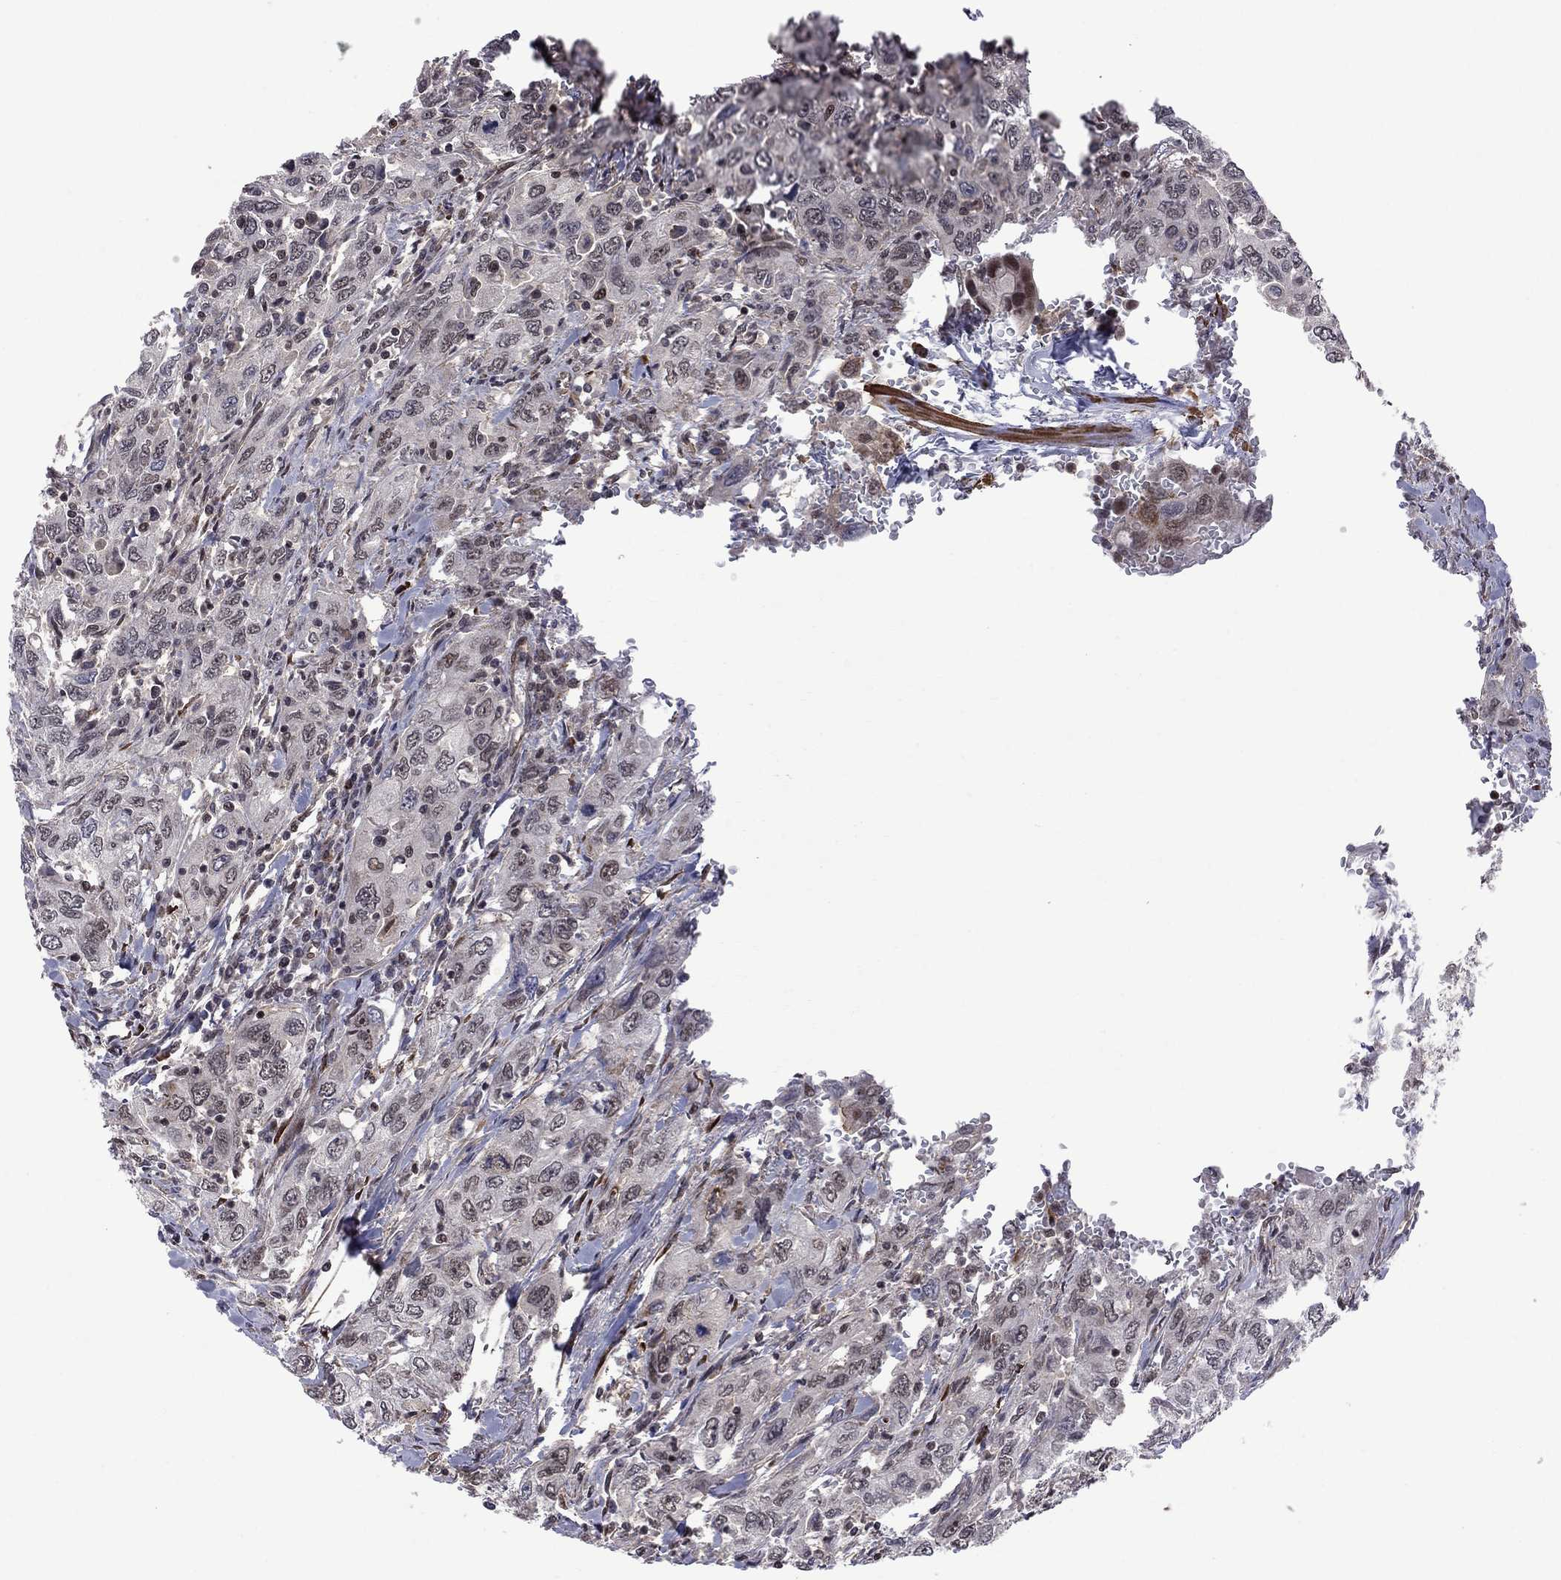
{"staining": {"intensity": "moderate", "quantity": "<25%", "location": "nuclear"}, "tissue": "urothelial cancer", "cell_type": "Tumor cells", "image_type": "cancer", "snomed": [{"axis": "morphology", "description": "Urothelial carcinoma, High grade"}, {"axis": "topography", "description": "Urinary bladder"}], "caption": "The micrograph demonstrates a brown stain indicating the presence of a protein in the nuclear of tumor cells in high-grade urothelial carcinoma. (DAB = brown stain, brightfield microscopy at high magnification).", "gene": "BRF1", "patient": {"sex": "male", "age": 76}}